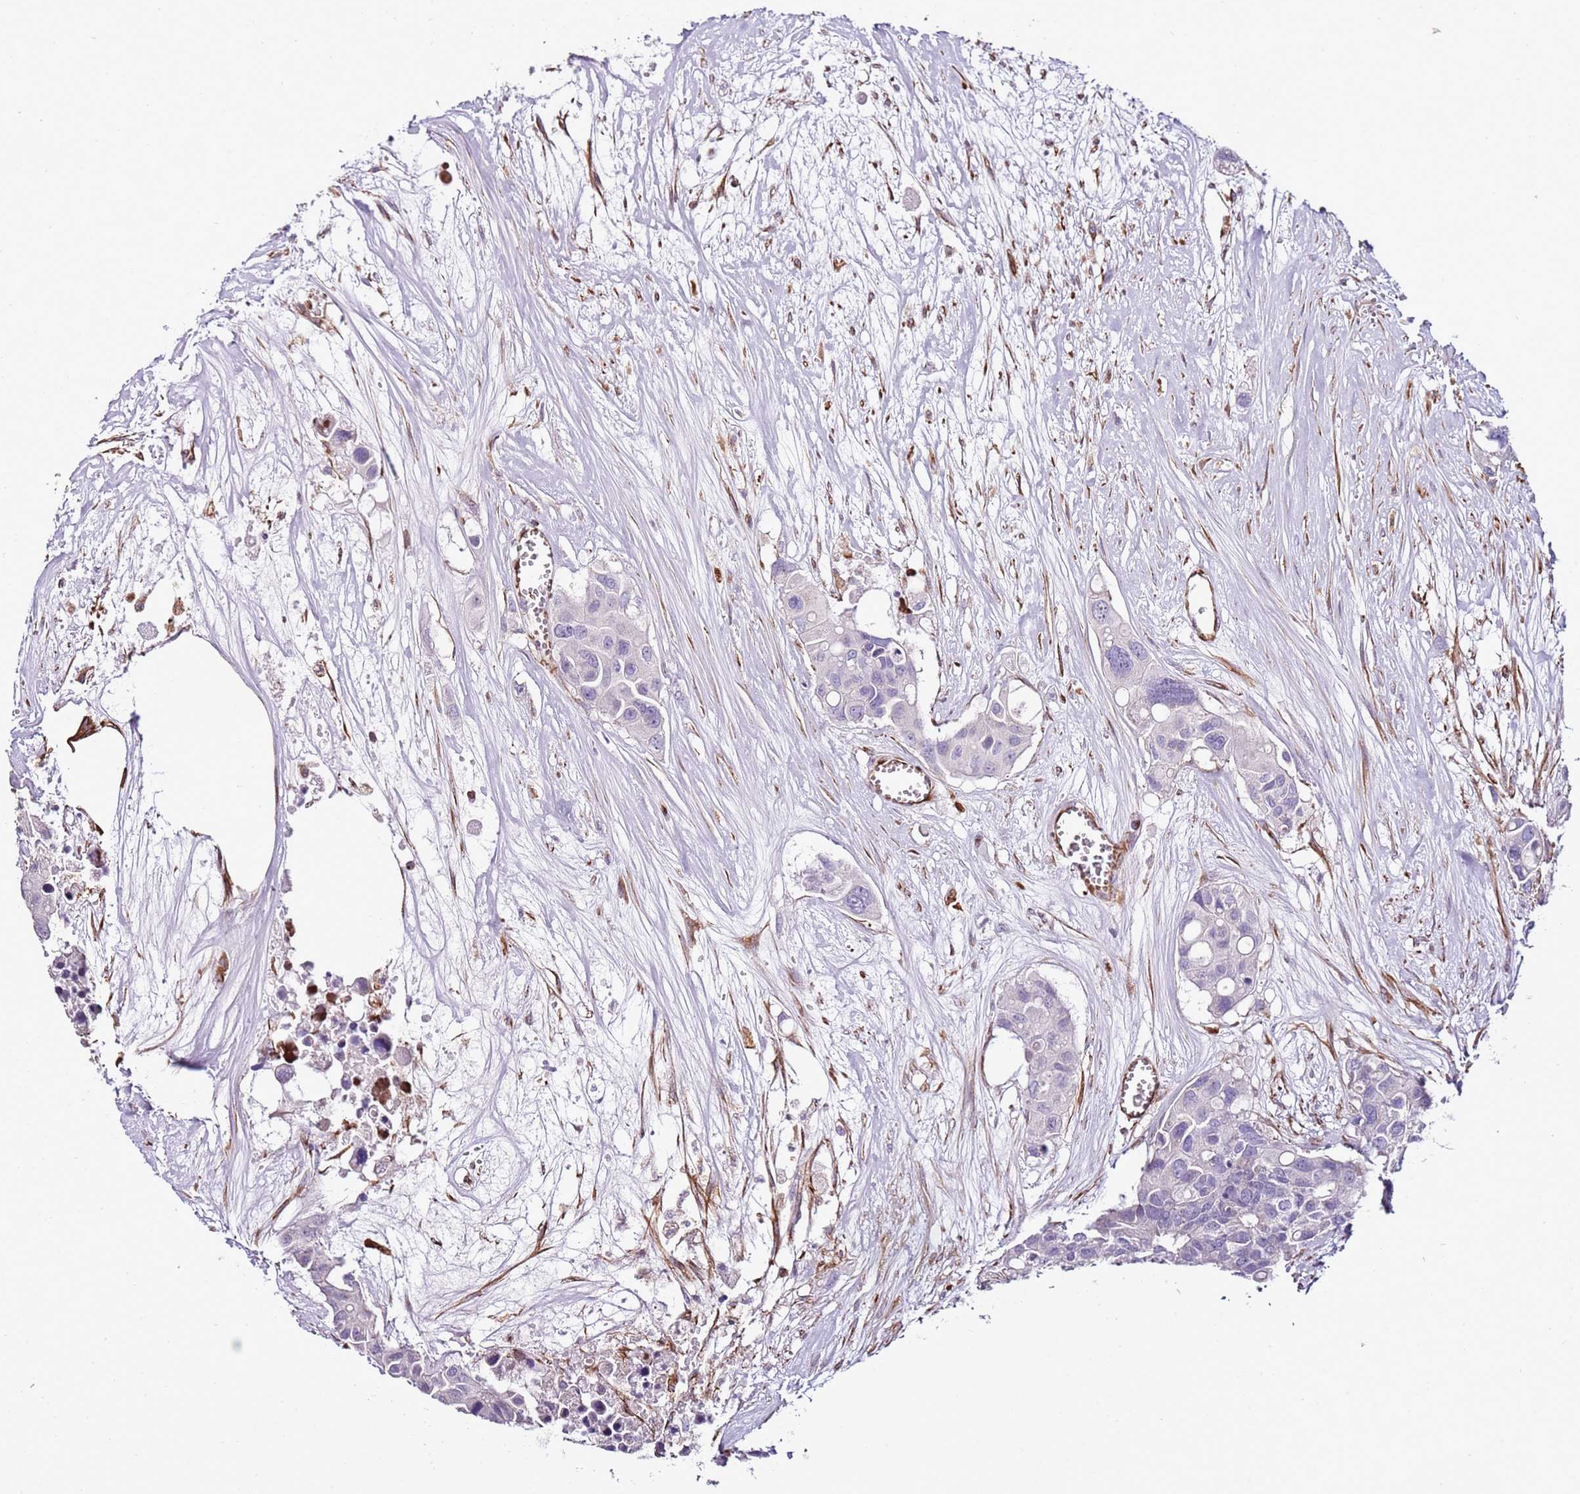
{"staining": {"intensity": "negative", "quantity": "none", "location": "none"}, "tissue": "colorectal cancer", "cell_type": "Tumor cells", "image_type": "cancer", "snomed": [{"axis": "morphology", "description": "Adenocarcinoma, NOS"}, {"axis": "topography", "description": "Colon"}], "caption": "Tumor cells are negative for brown protein staining in adenocarcinoma (colorectal).", "gene": "ZNF786", "patient": {"sex": "male", "age": 77}}